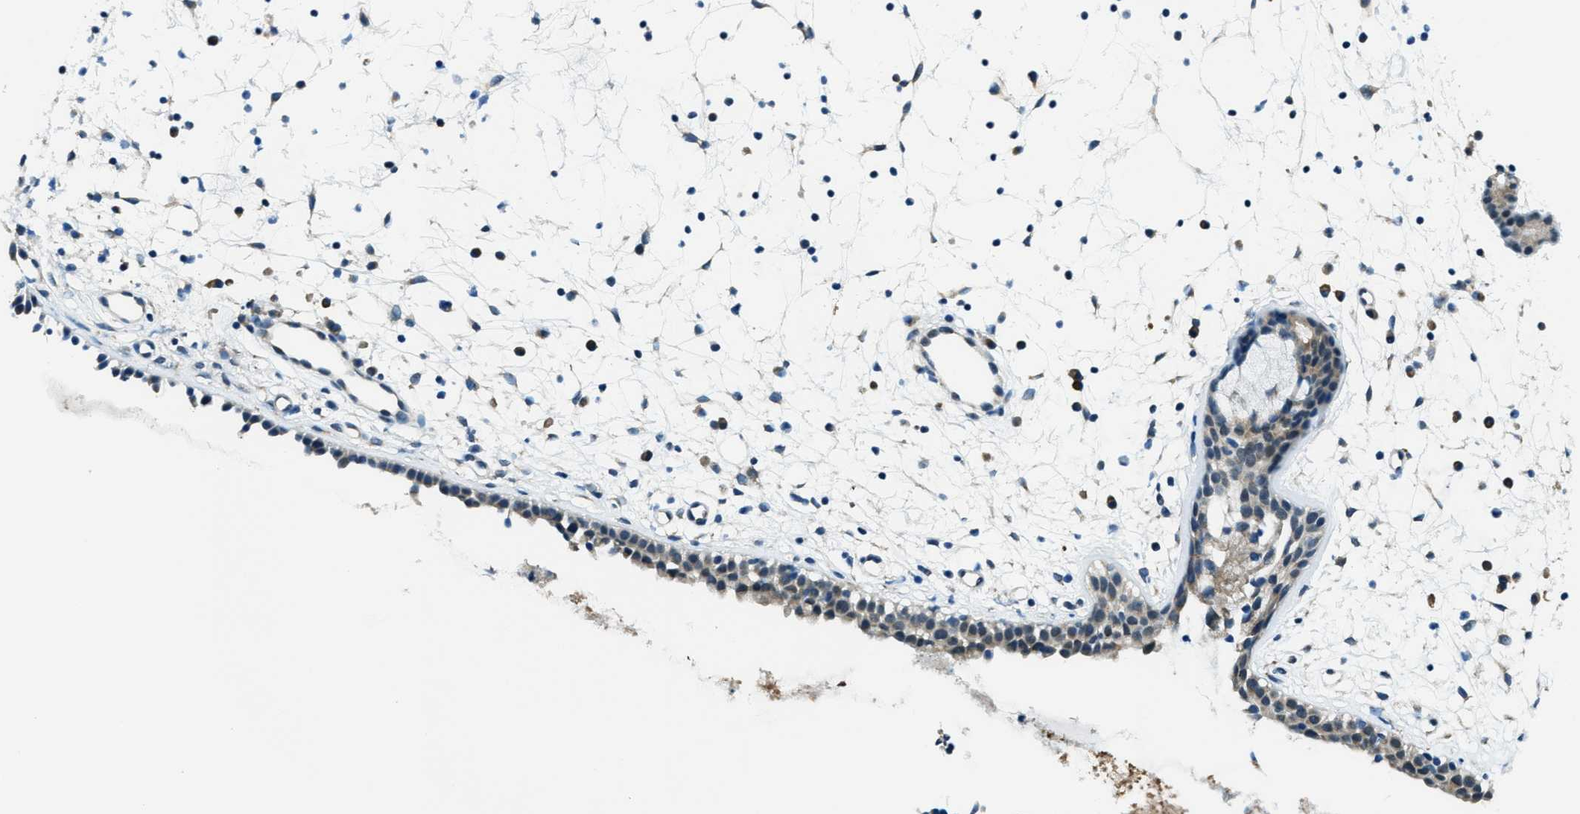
{"staining": {"intensity": "moderate", "quantity": "25%-75%", "location": "cytoplasmic/membranous,nuclear"}, "tissue": "nasopharynx", "cell_type": "Respiratory epithelial cells", "image_type": "normal", "snomed": [{"axis": "morphology", "description": "Normal tissue, NOS"}, {"axis": "topography", "description": "Nasopharynx"}], "caption": "Benign nasopharynx reveals moderate cytoplasmic/membranous,nuclear expression in approximately 25%-75% of respiratory epithelial cells (brown staining indicates protein expression, while blue staining denotes nuclei)..", "gene": "GINM1", "patient": {"sex": "male", "age": 21}}